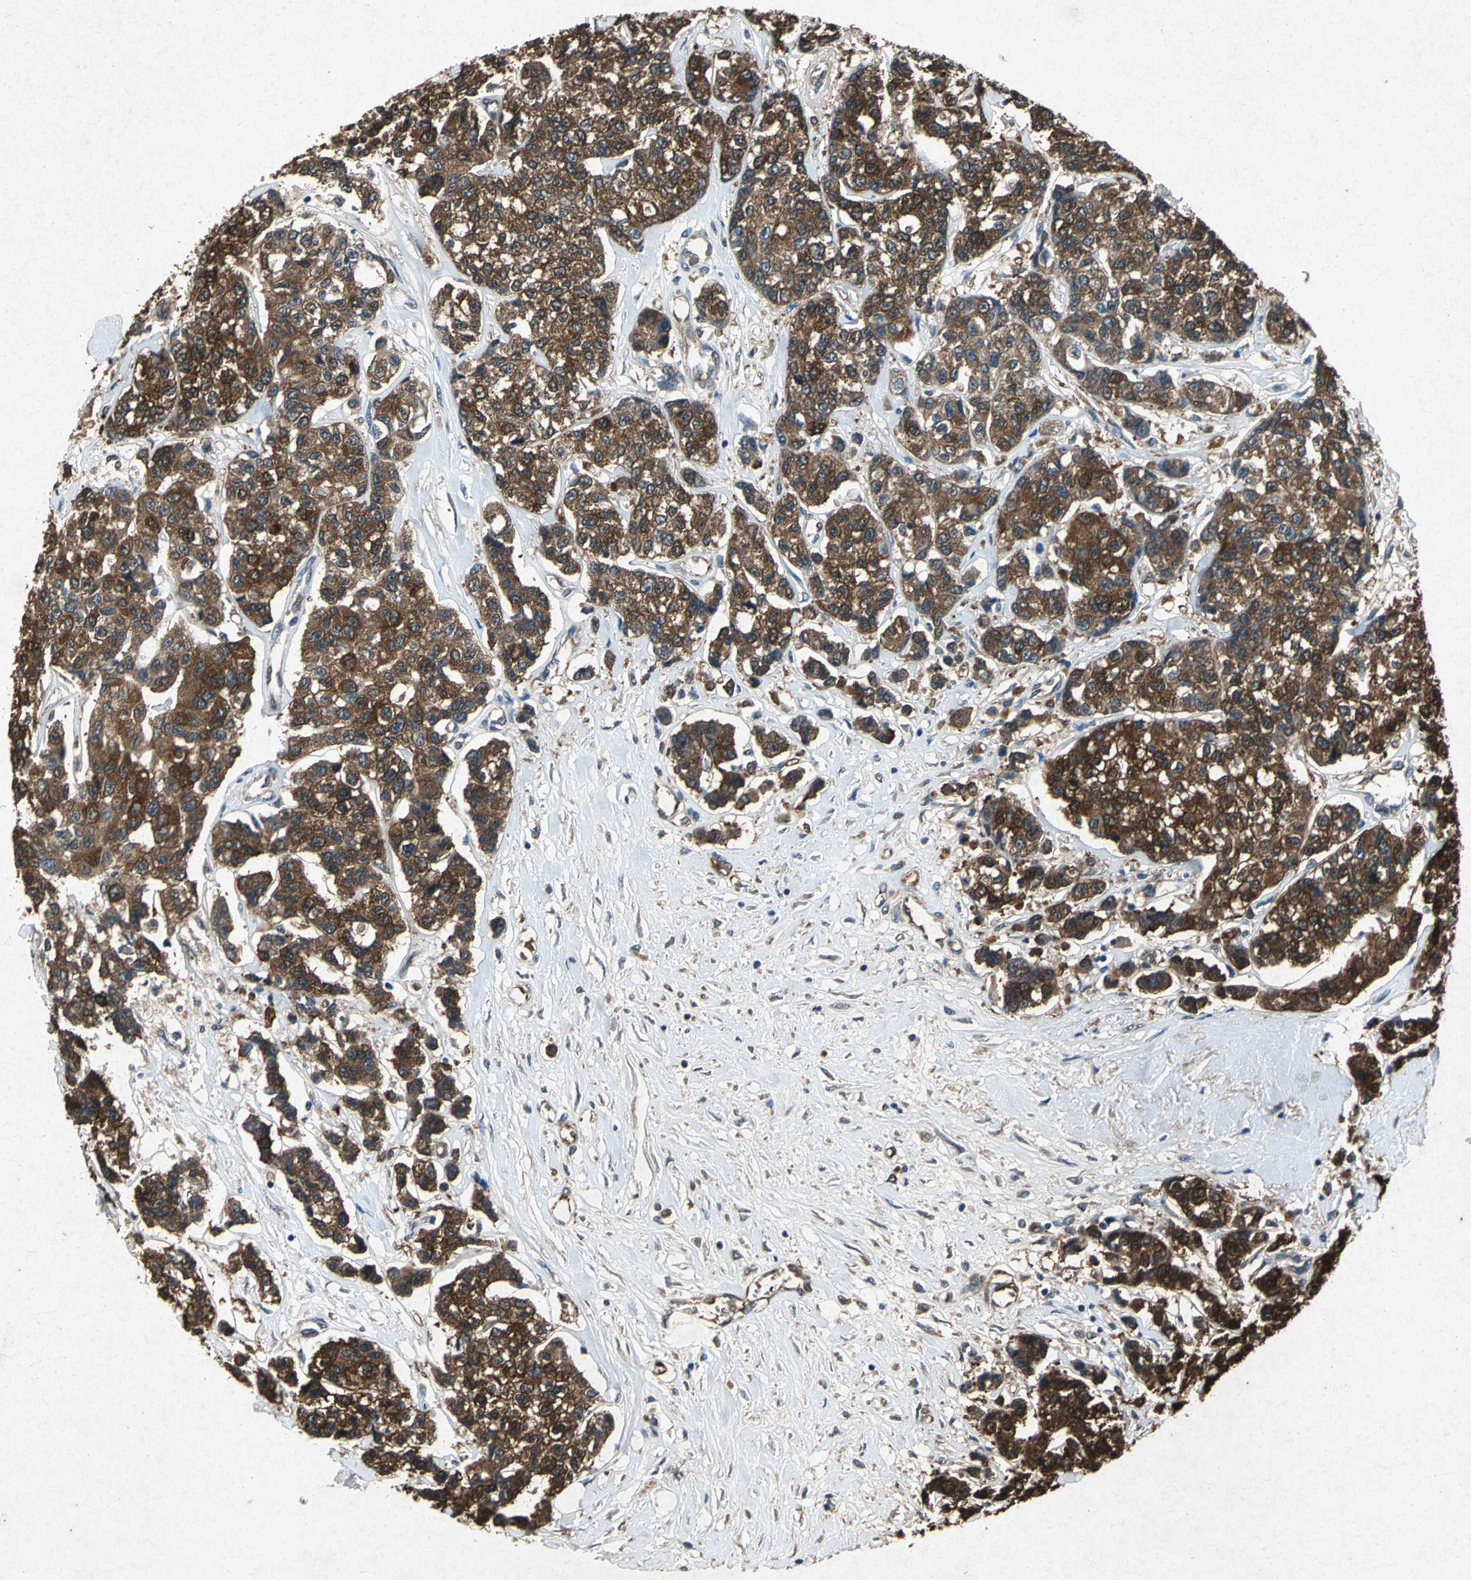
{"staining": {"intensity": "strong", "quantity": ">75%", "location": "cytoplasmic/membranous"}, "tissue": "breast cancer", "cell_type": "Tumor cells", "image_type": "cancer", "snomed": [{"axis": "morphology", "description": "Duct carcinoma"}, {"axis": "topography", "description": "Breast"}], "caption": "Breast cancer (infiltrating ductal carcinoma) stained for a protein (brown) displays strong cytoplasmic/membranous positive staining in about >75% of tumor cells.", "gene": "HSP90AB1", "patient": {"sex": "female", "age": 51}}